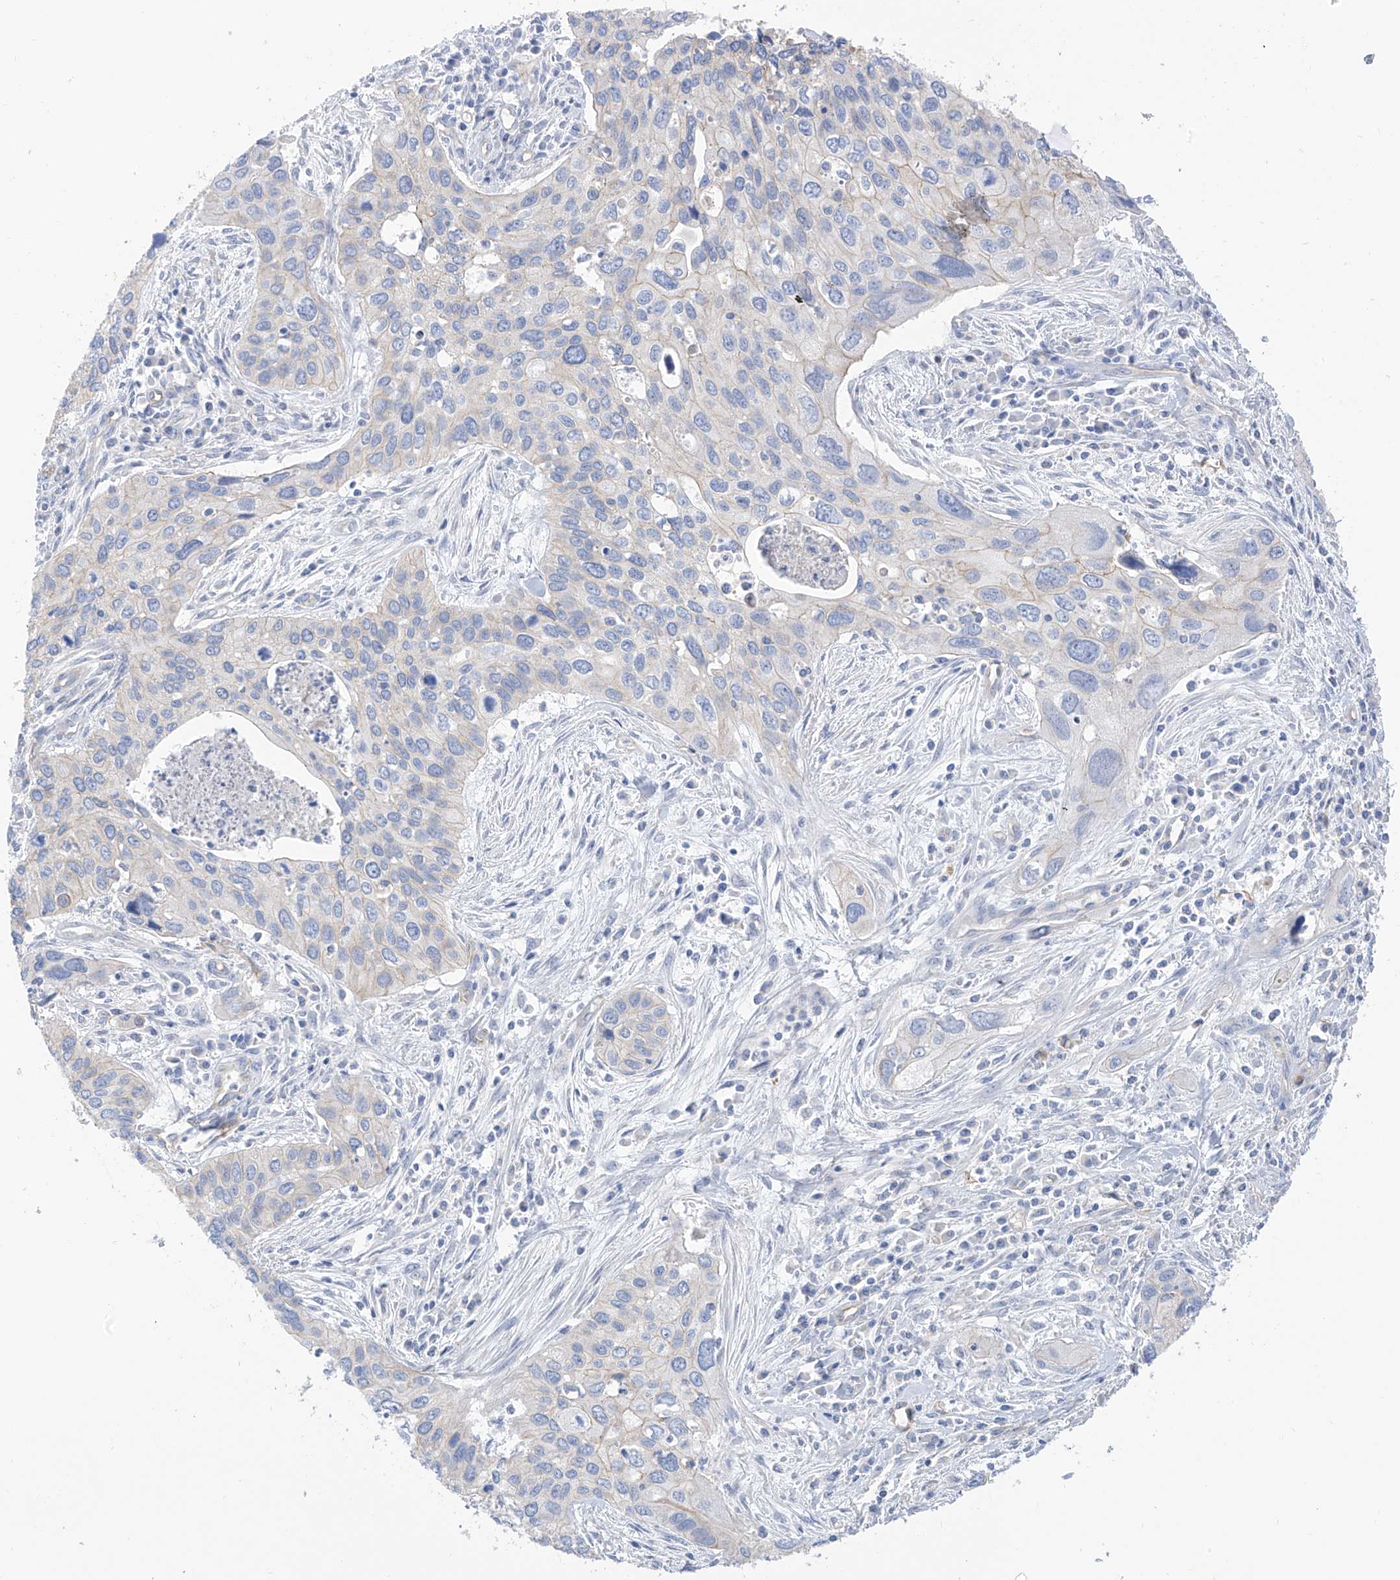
{"staining": {"intensity": "weak", "quantity": "<25%", "location": "cytoplasmic/membranous"}, "tissue": "cervical cancer", "cell_type": "Tumor cells", "image_type": "cancer", "snomed": [{"axis": "morphology", "description": "Squamous cell carcinoma, NOS"}, {"axis": "topography", "description": "Cervix"}], "caption": "The immunohistochemistry (IHC) micrograph has no significant positivity in tumor cells of cervical cancer tissue.", "gene": "ITGA9", "patient": {"sex": "female", "age": 55}}